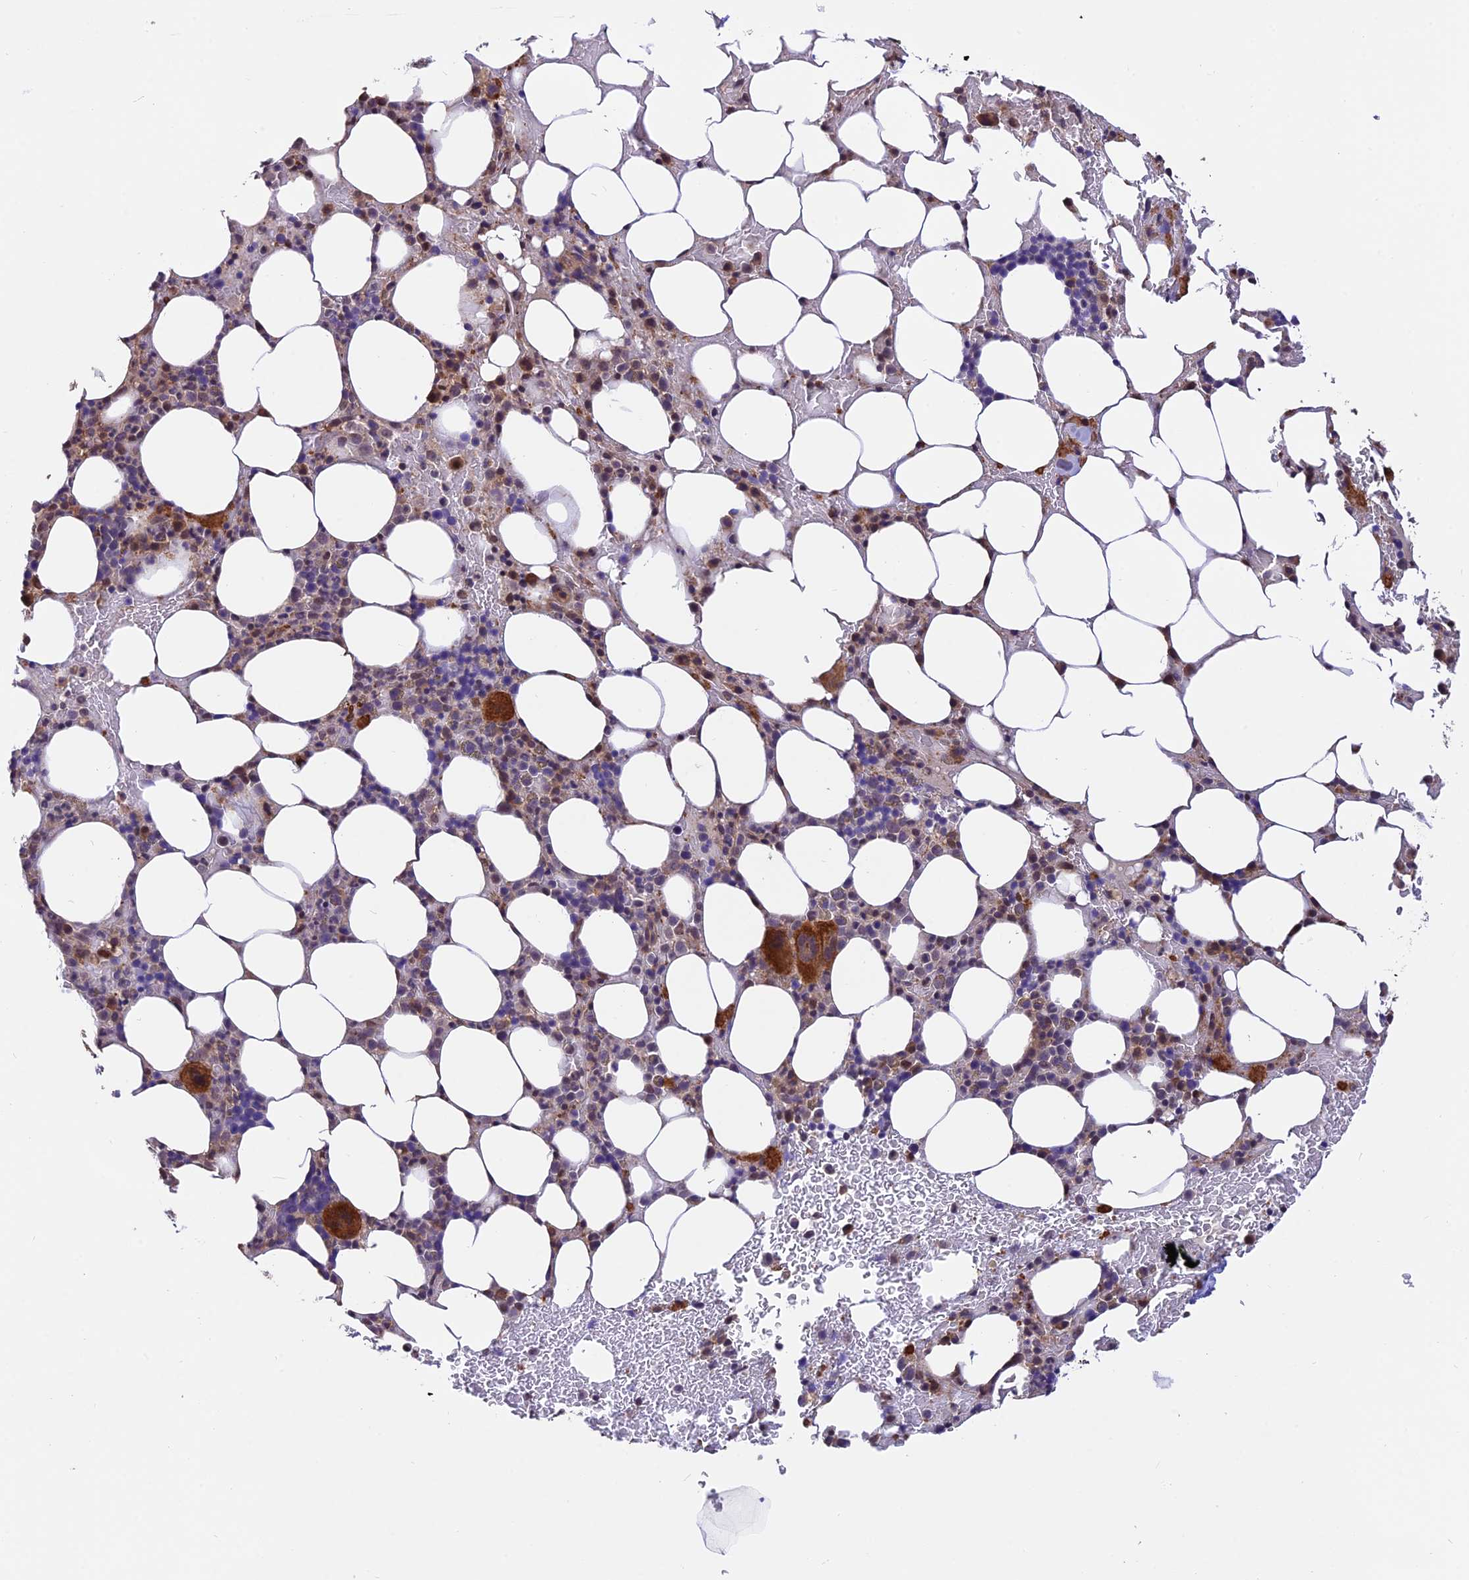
{"staining": {"intensity": "strong", "quantity": "<25%", "location": "cytoplasmic/membranous"}, "tissue": "bone marrow", "cell_type": "Hematopoietic cells", "image_type": "normal", "snomed": [{"axis": "morphology", "description": "Normal tissue, NOS"}, {"axis": "topography", "description": "Bone marrow"}], "caption": "Immunohistochemistry (IHC) micrograph of unremarkable bone marrow: human bone marrow stained using immunohistochemistry (IHC) reveals medium levels of strong protein expression localized specifically in the cytoplasmic/membranous of hematopoietic cells, appearing as a cytoplasmic/membranous brown color.", "gene": "PSMB3", "patient": {"sex": "male", "age": 78}}